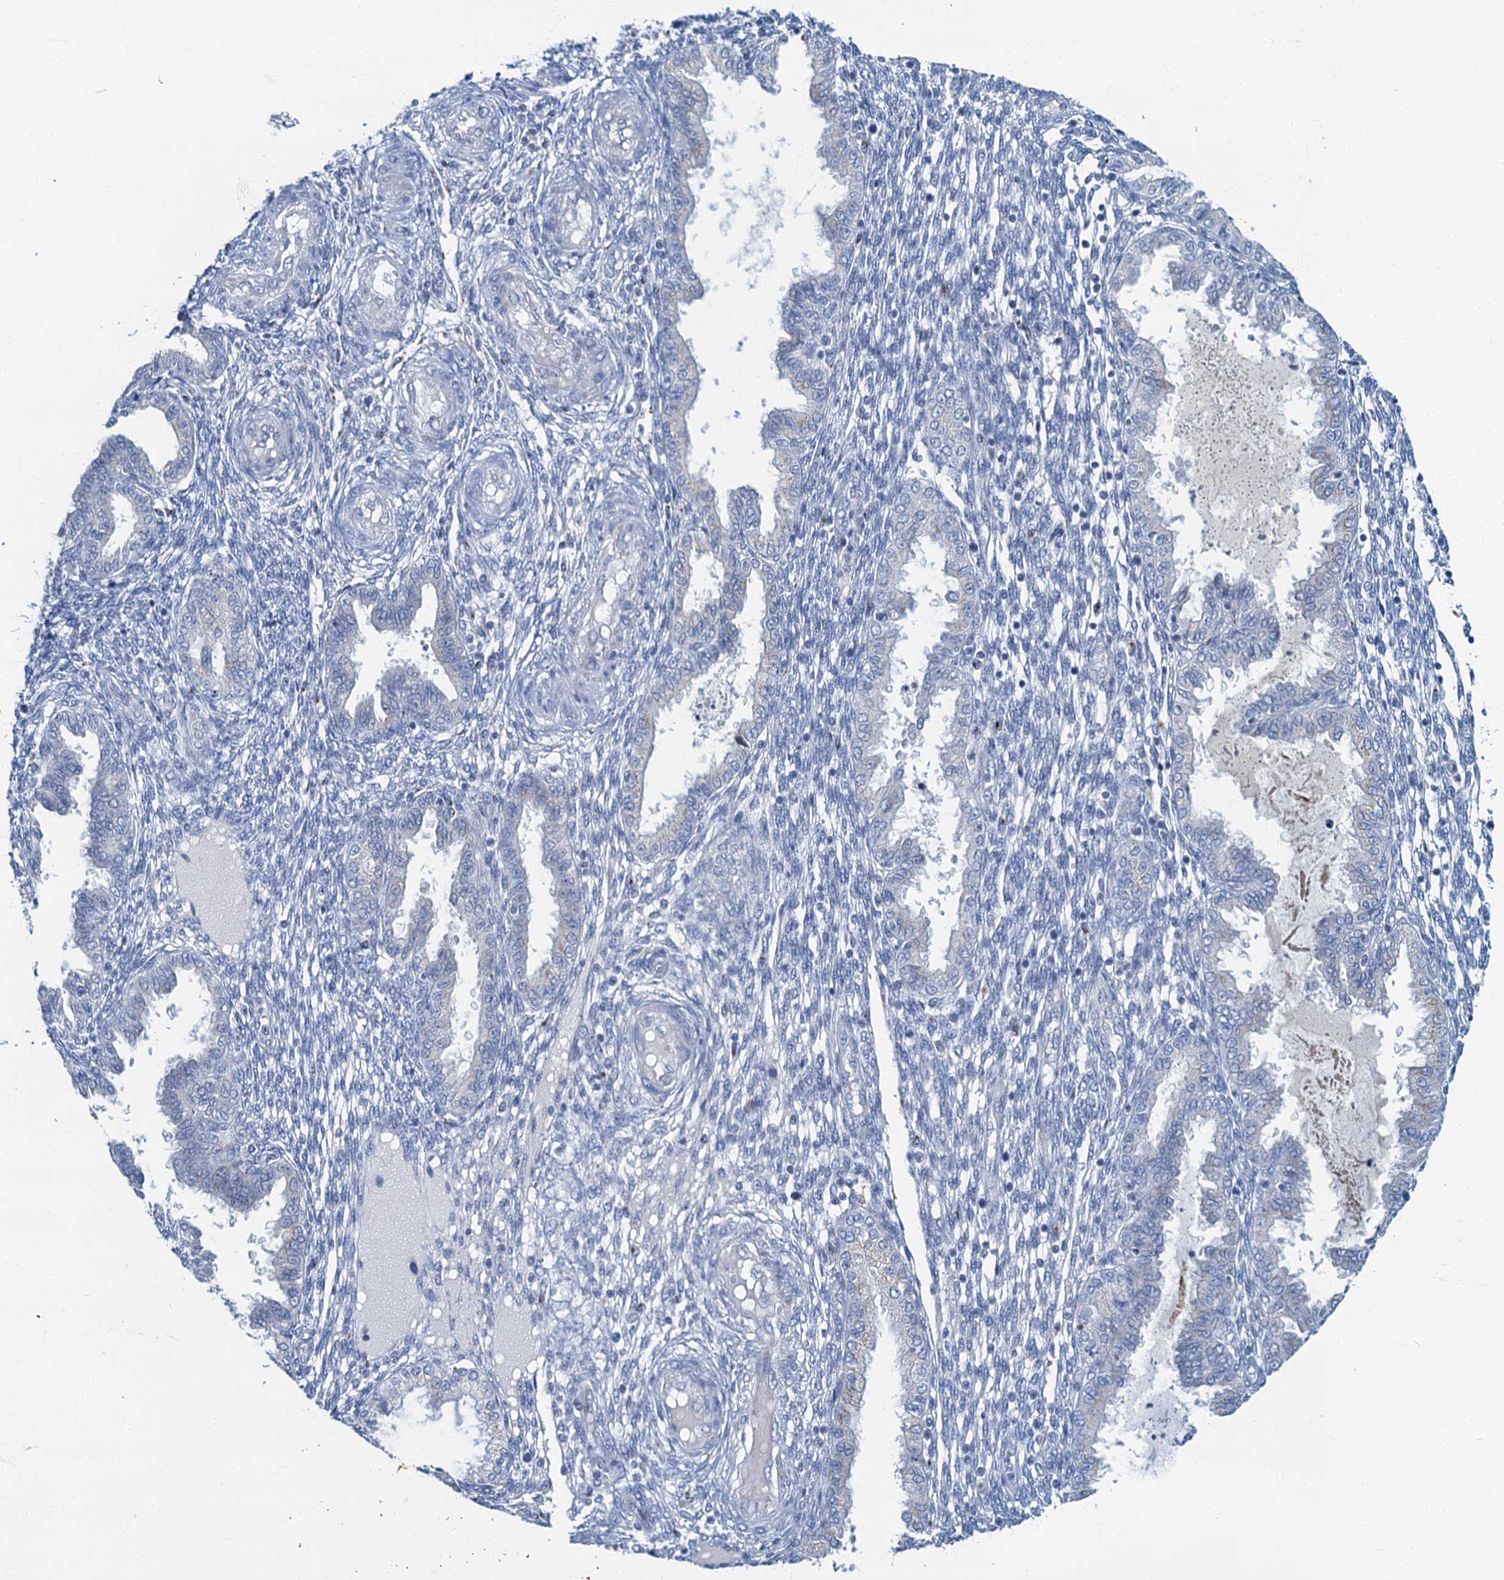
{"staining": {"intensity": "negative", "quantity": "none", "location": "none"}, "tissue": "endometrium", "cell_type": "Cells in endometrial stroma", "image_type": "normal", "snomed": [{"axis": "morphology", "description": "Normal tissue, NOS"}, {"axis": "topography", "description": "Endometrium"}], "caption": "Immunohistochemistry image of normal endometrium: human endometrium stained with DAB demonstrates no significant protein positivity in cells in endometrial stroma.", "gene": "LYPD3", "patient": {"sex": "female", "age": 33}}